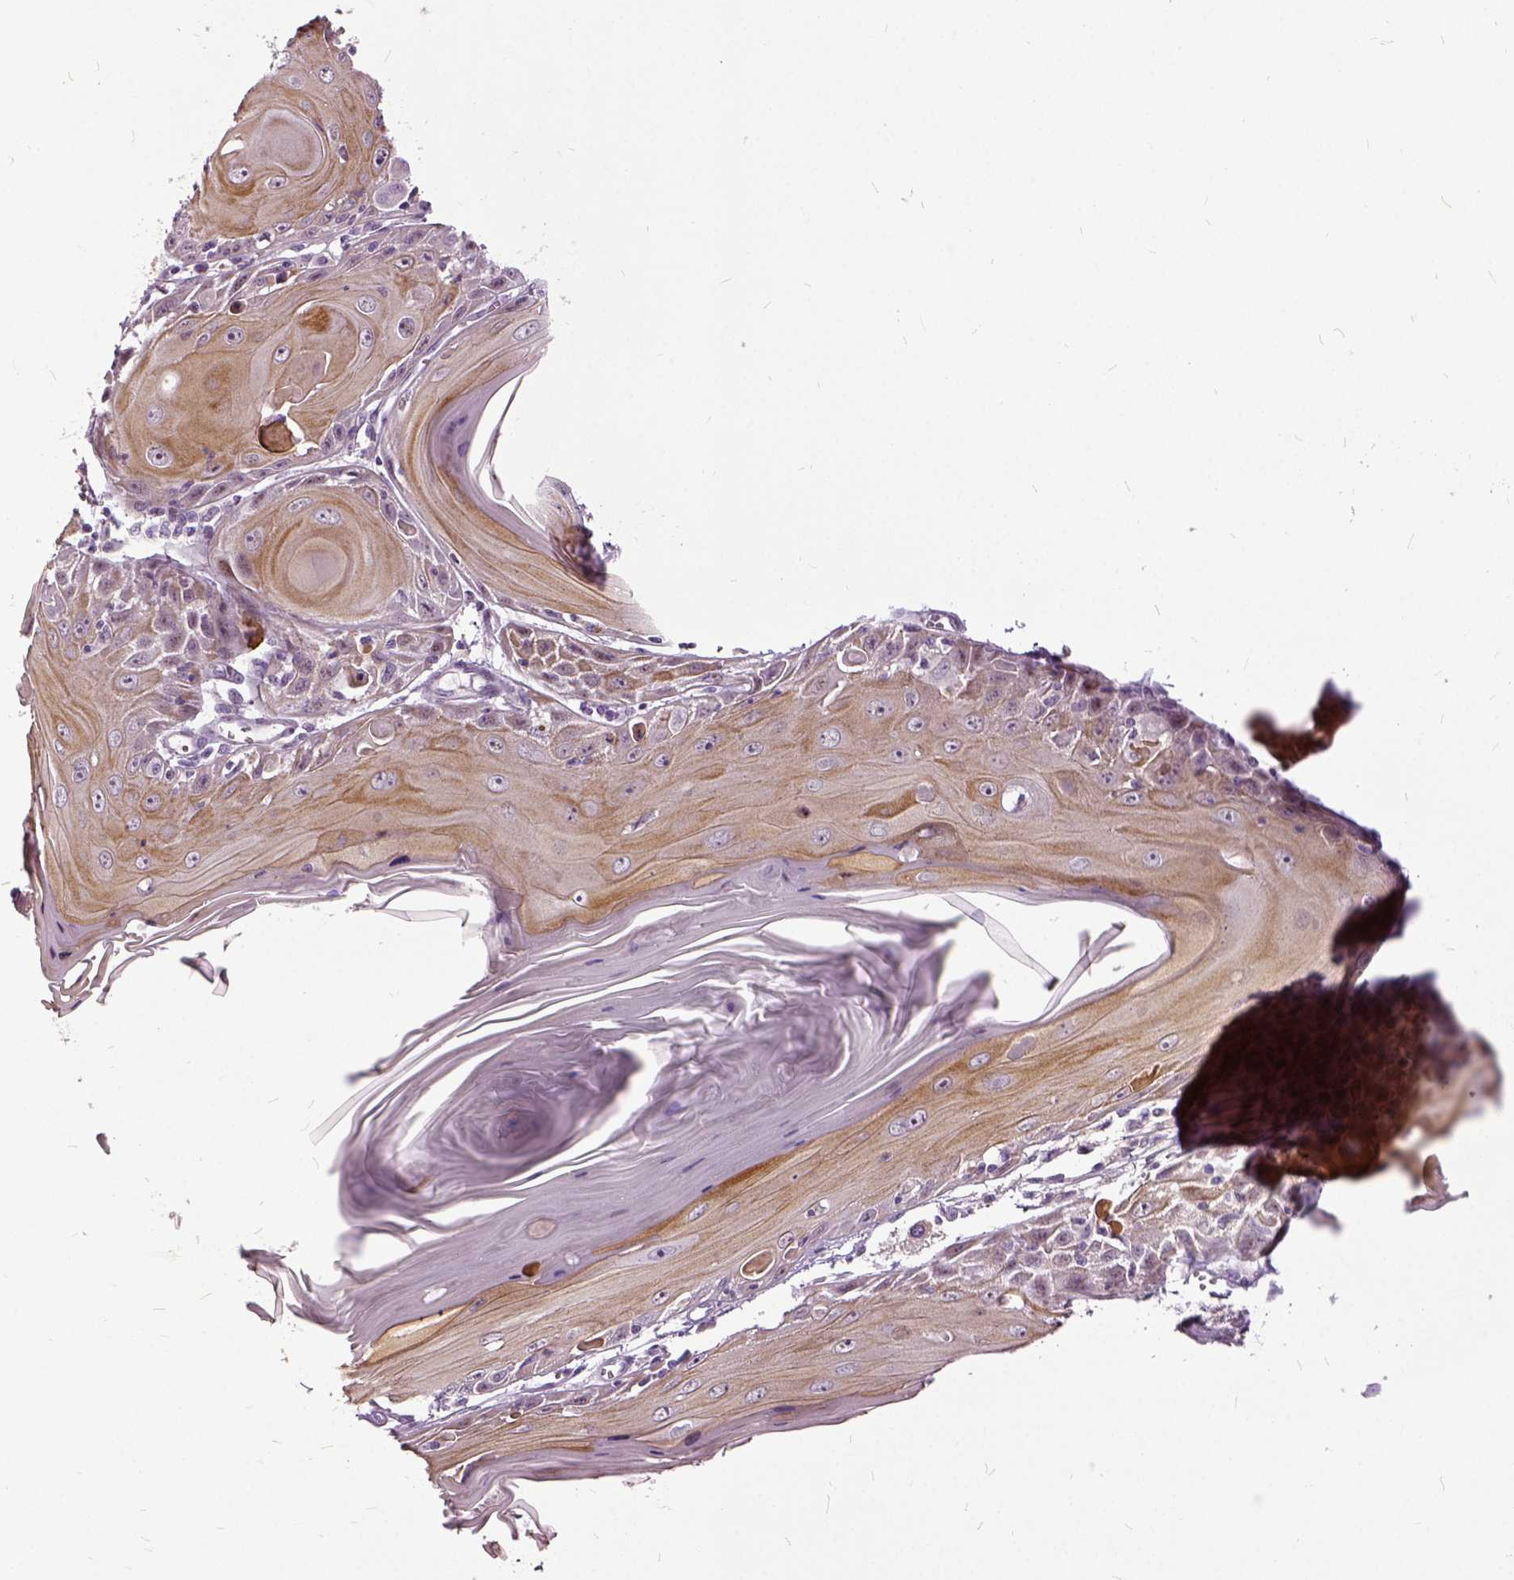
{"staining": {"intensity": "weak", "quantity": "25%-75%", "location": "cytoplasmic/membranous"}, "tissue": "skin cancer", "cell_type": "Tumor cells", "image_type": "cancer", "snomed": [{"axis": "morphology", "description": "Squamous cell carcinoma, NOS"}, {"axis": "topography", "description": "Skin"}, {"axis": "topography", "description": "Vulva"}], "caption": "A micrograph of skin cancer (squamous cell carcinoma) stained for a protein demonstrates weak cytoplasmic/membranous brown staining in tumor cells.", "gene": "ILRUN", "patient": {"sex": "female", "age": 85}}